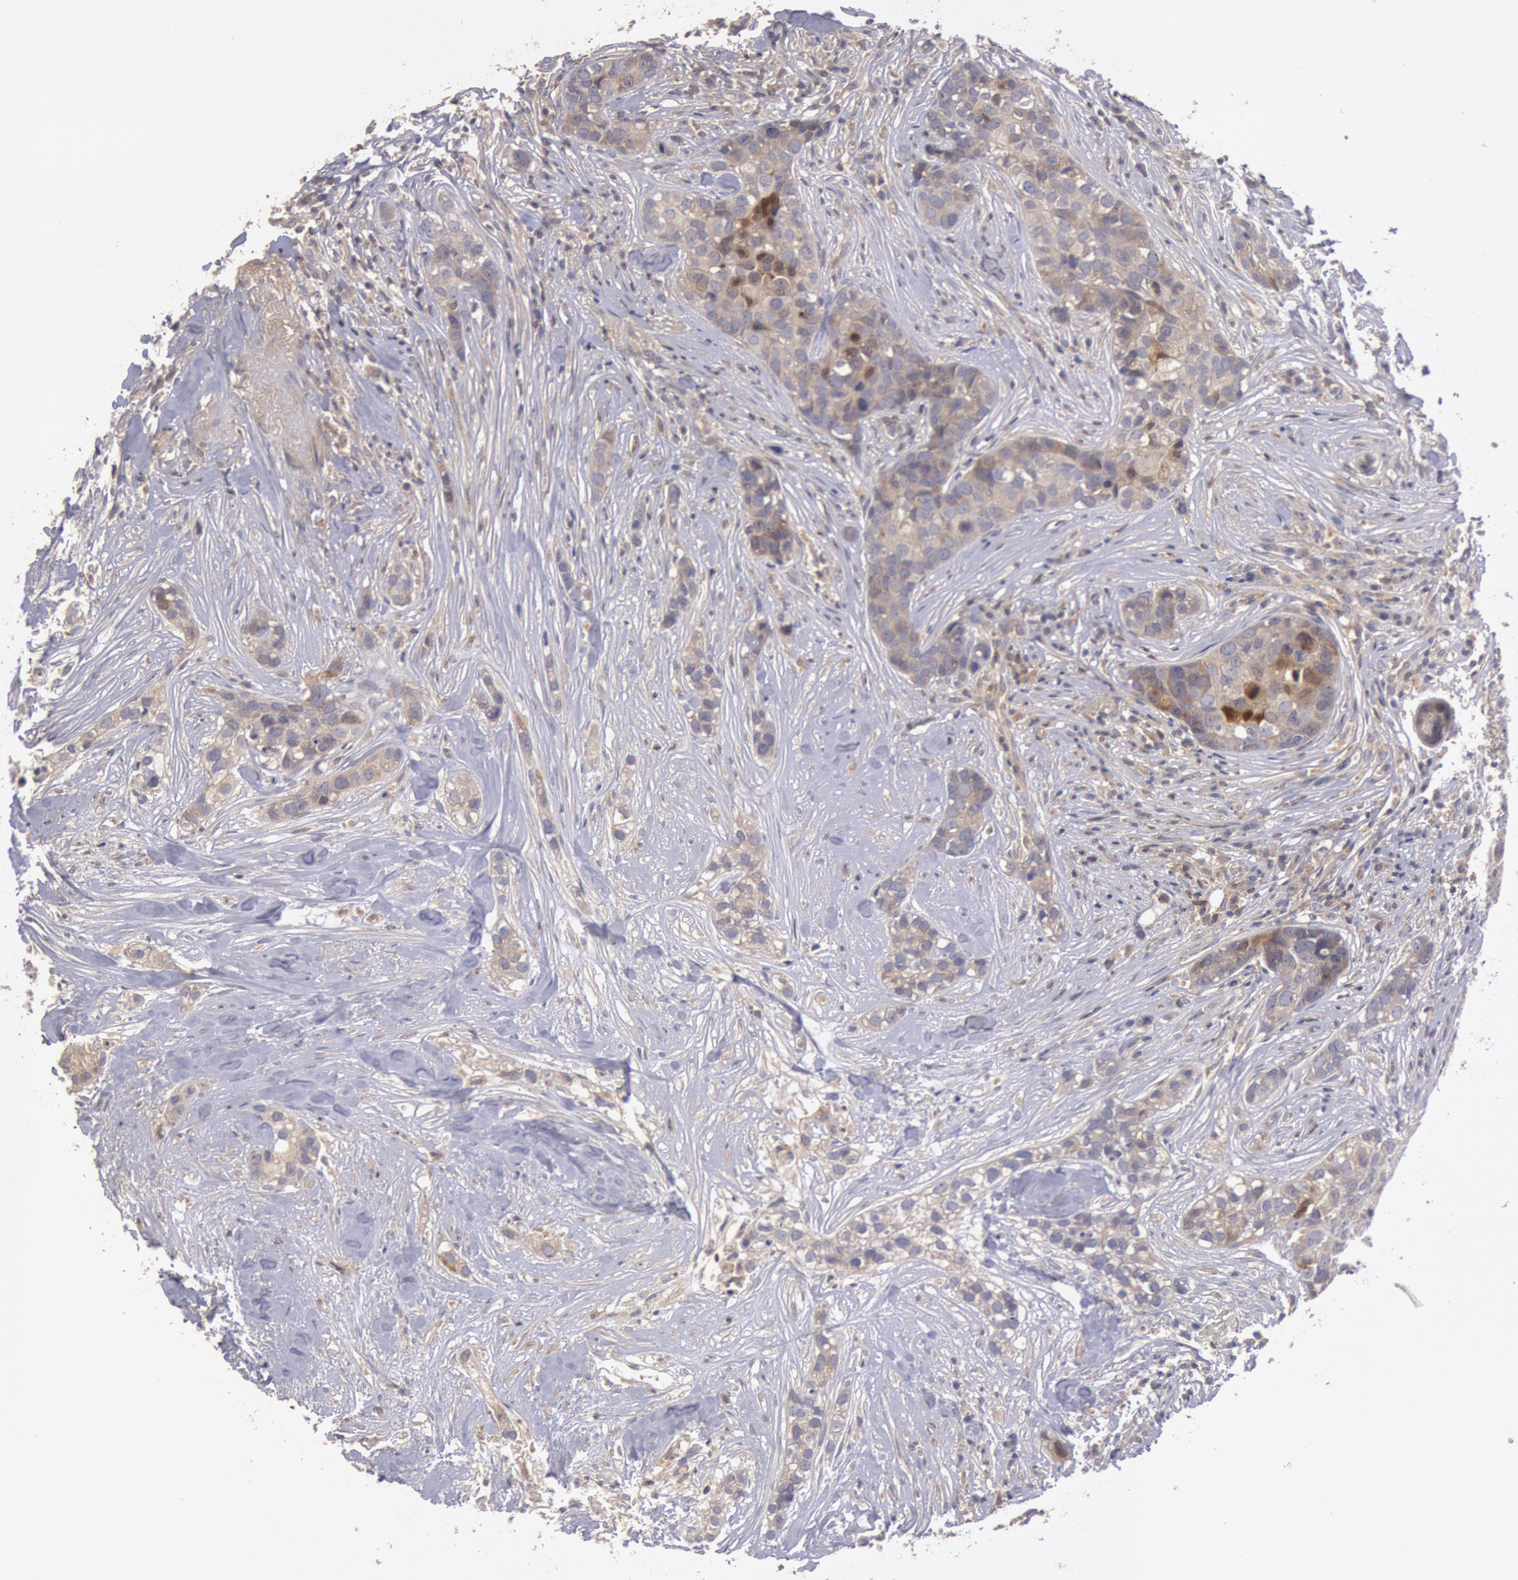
{"staining": {"intensity": "strong", "quantity": "<25%", "location": "cytoplasmic/membranous,nuclear"}, "tissue": "breast cancer", "cell_type": "Tumor cells", "image_type": "cancer", "snomed": [{"axis": "morphology", "description": "Duct carcinoma"}, {"axis": "topography", "description": "Breast"}], "caption": "The photomicrograph displays staining of breast cancer, revealing strong cytoplasmic/membranous and nuclear protein staining (brown color) within tumor cells. Using DAB (brown) and hematoxylin (blue) stains, captured at high magnification using brightfield microscopy.", "gene": "PIK3R1", "patient": {"sex": "female", "age": 91}}